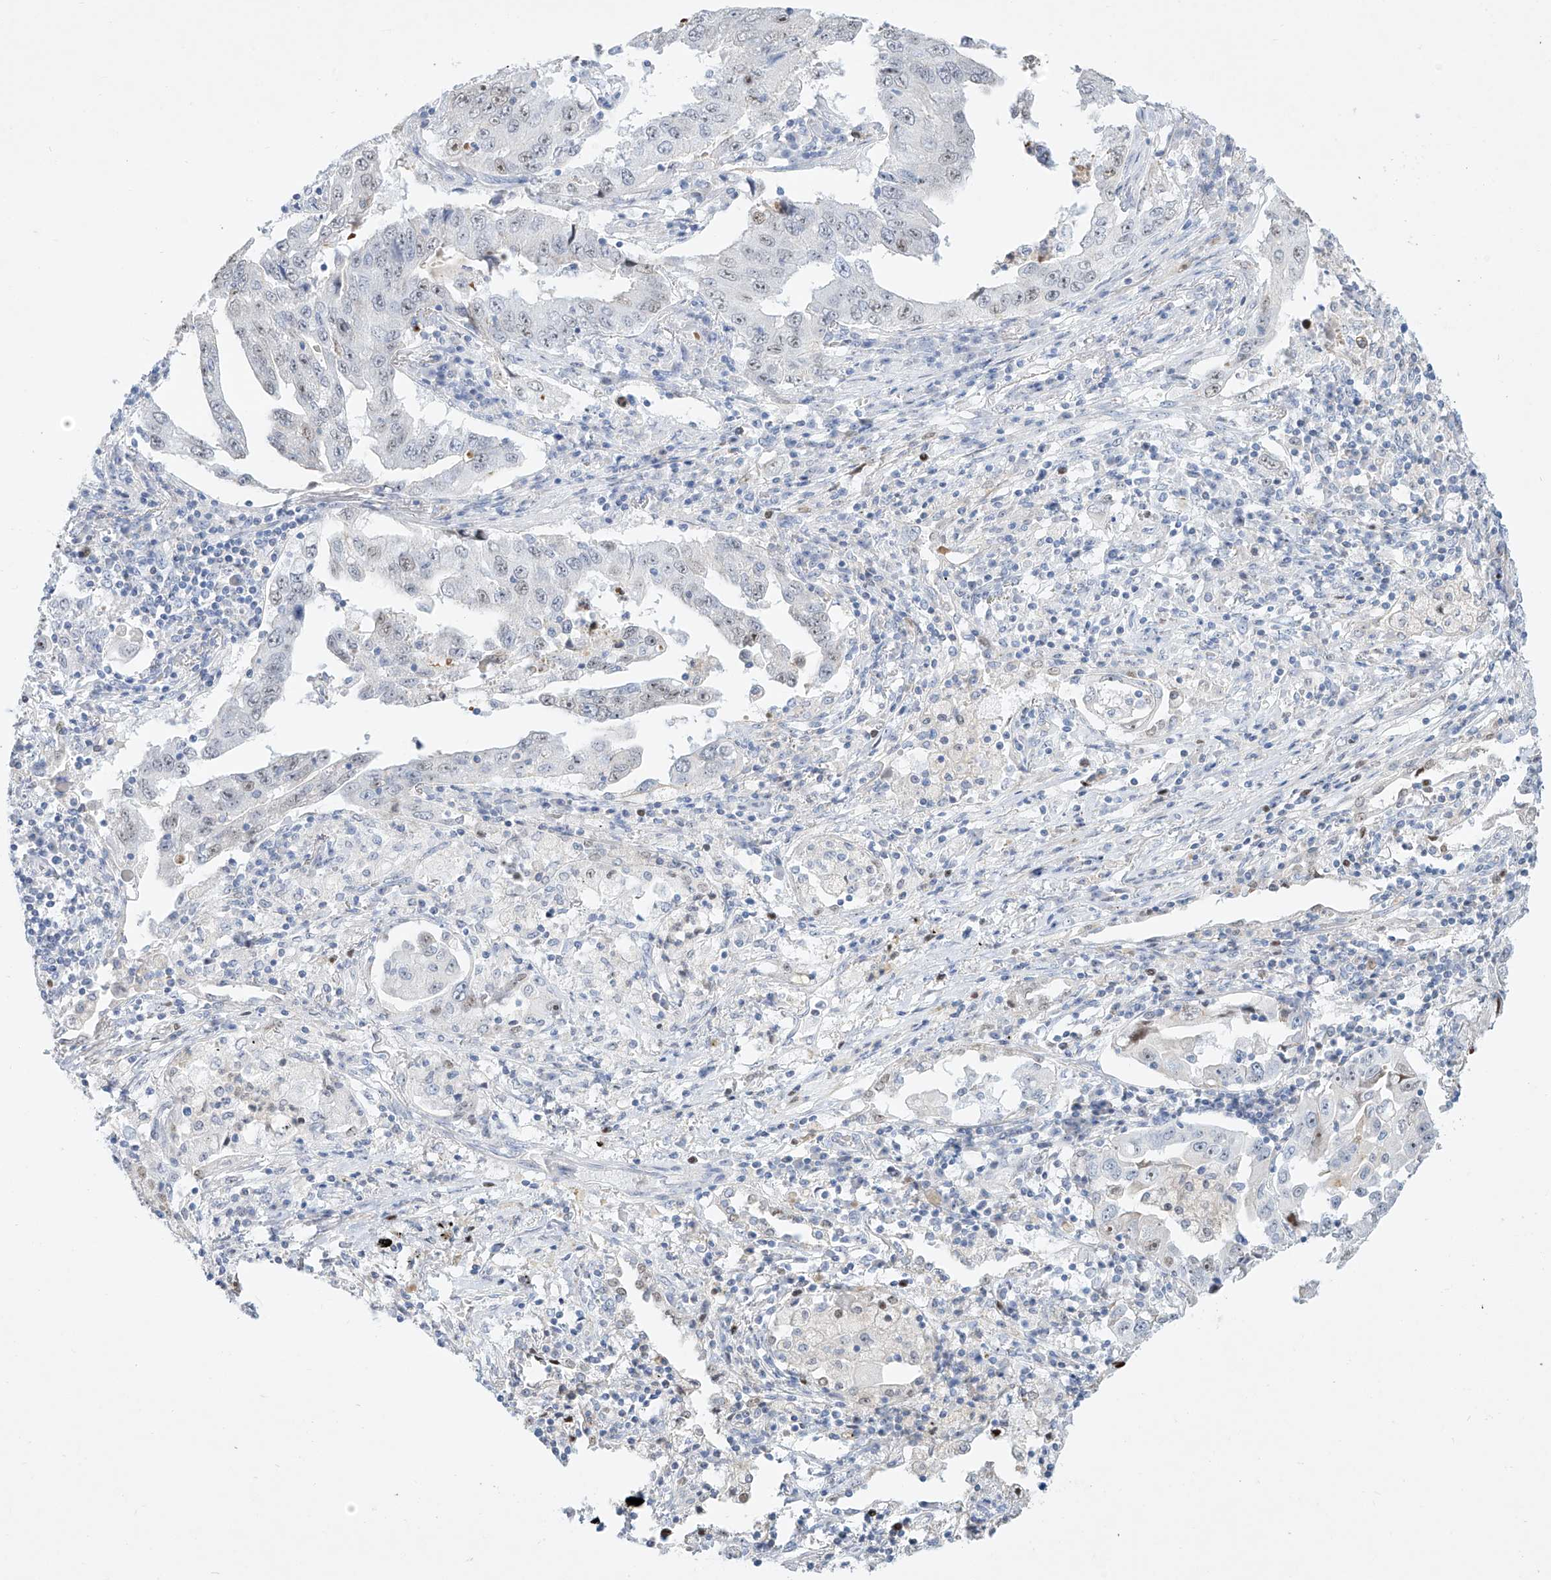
{"staining": {"intensity": "negative", "quantity": "none", "location": "none"}, "tissue": "lung cancer", "cell_type": "Tumor cells", "image_type": "cancer", "snomed": [{"axis": "morphology", "description": "Adenocarcinoma, NOS"}, {"axis": "topography", "description": "Lung"}], "caption": "A micrograph of human lung cancer (adenocarcinoma) is negative for staining in tumor cells.", "gene": "SNU13", "patient": {"sex": "female", "age": 51}}